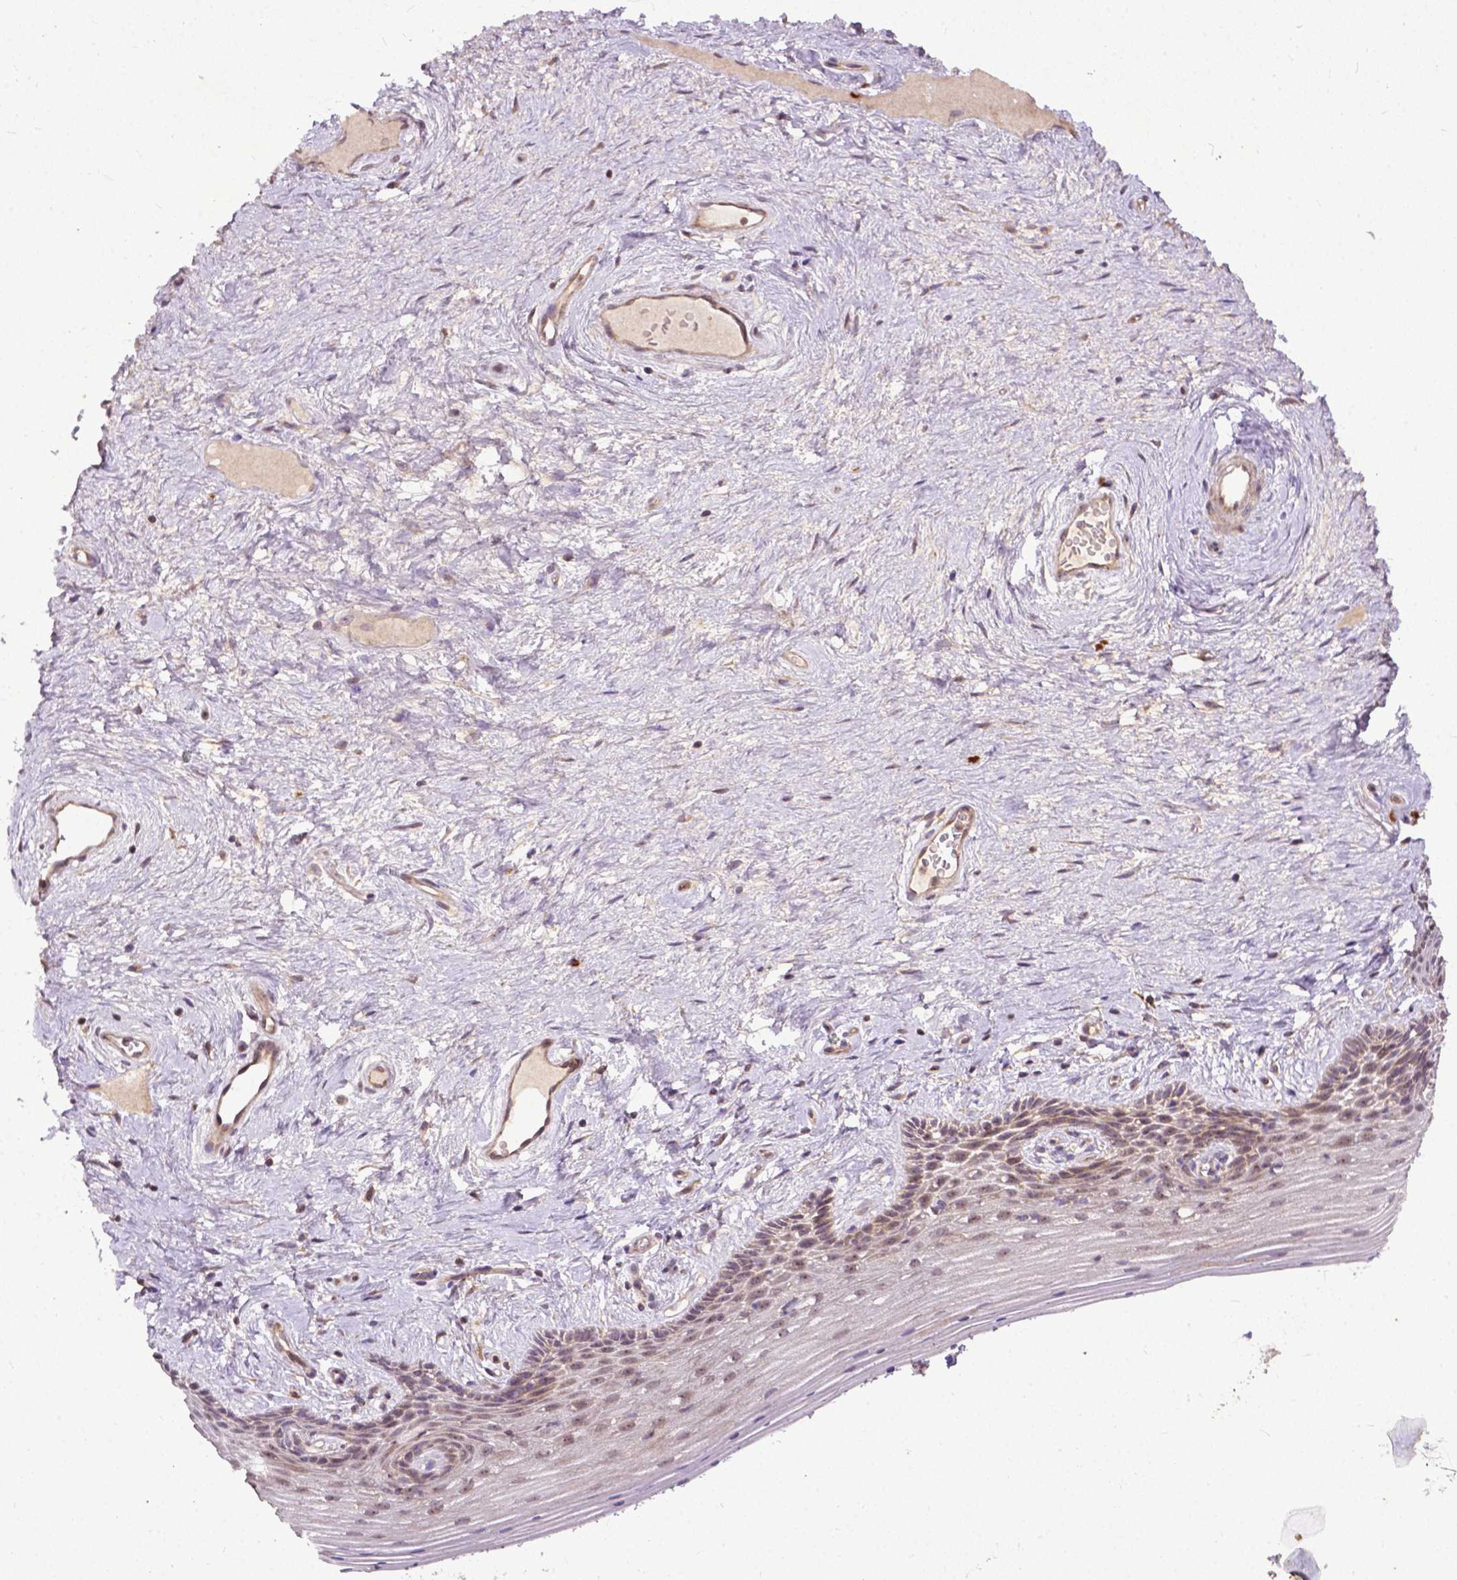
{"staining": {"intensity": "weak", "quantity": "25%-75%", "location": "cytoplasmic/membranous,nuclear"}, "tissue": "vagina", "cell_type": "Squamous epithelial cells", "image_type": "normal", "snomed": [{"axis": "morphology", "description": "Normal tissue, NOS"}, {"axis": "topography", "description": "Vagina"}], "caption": "DAB (3,3'-diaminobenzidine) immunohistochemical staining of normal human vagina exhibits weak cytoplasmic/membranous,nuclear protein staining in about 25%-75% of squamous epithelial cells. Immunohistochemistry (ihc) stains the protein of interest in brown and the nuclei are stained blue.", "gene": "PARP3", "patient": {"sex": "female", "age": 45}}